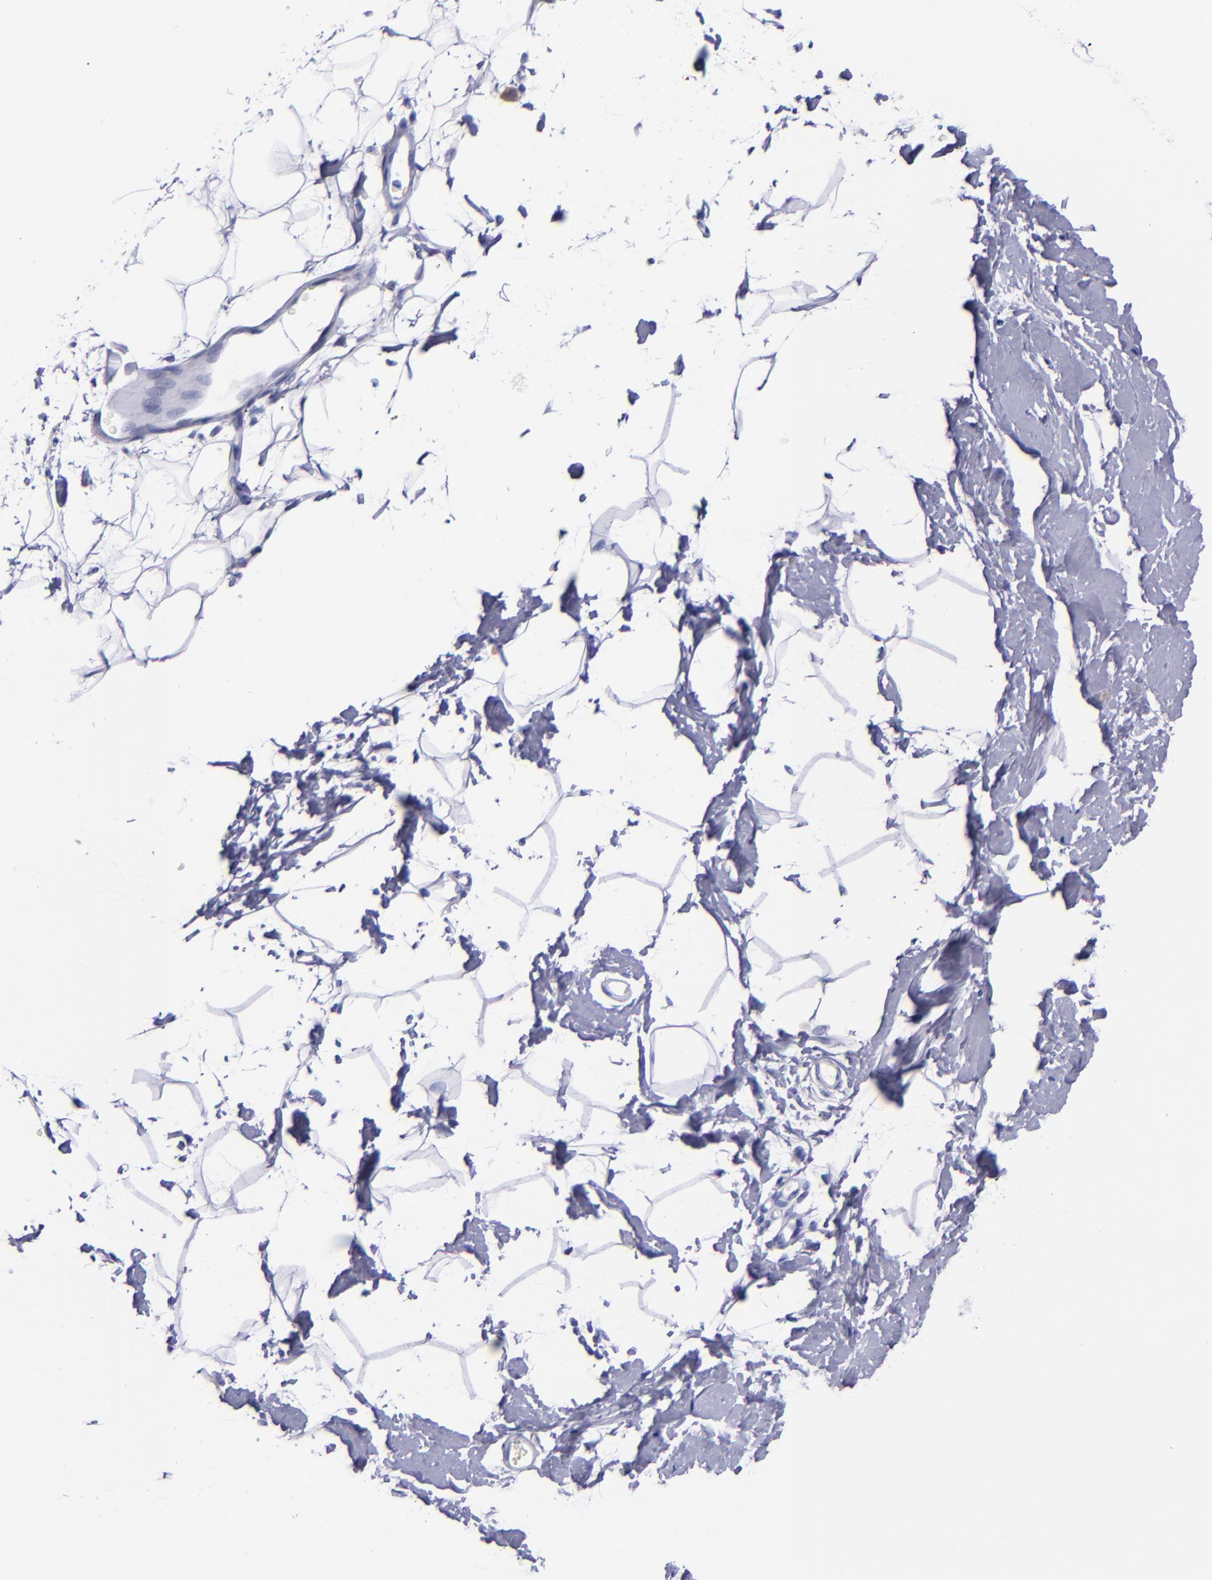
{"staining": {"intensity": "negative", "quantity": "none", "location": "none"}, "tissue": "breast", "cell_type": "Adipocytes", "image_type": "normal", "snomed": [{"axis": "morphology", "description": "Normal tissue, NOS"}, {"axis": "topography", "description": "Breast"}], "caption": "An immunohistochemistry micrograph of unremarkable breast is shown. There is no staining in adipocytes of breast. (DAB immunohistochemistry, high magnification).", "gene": "SV2A", "patient": {"sex": "female", "age": 23}}